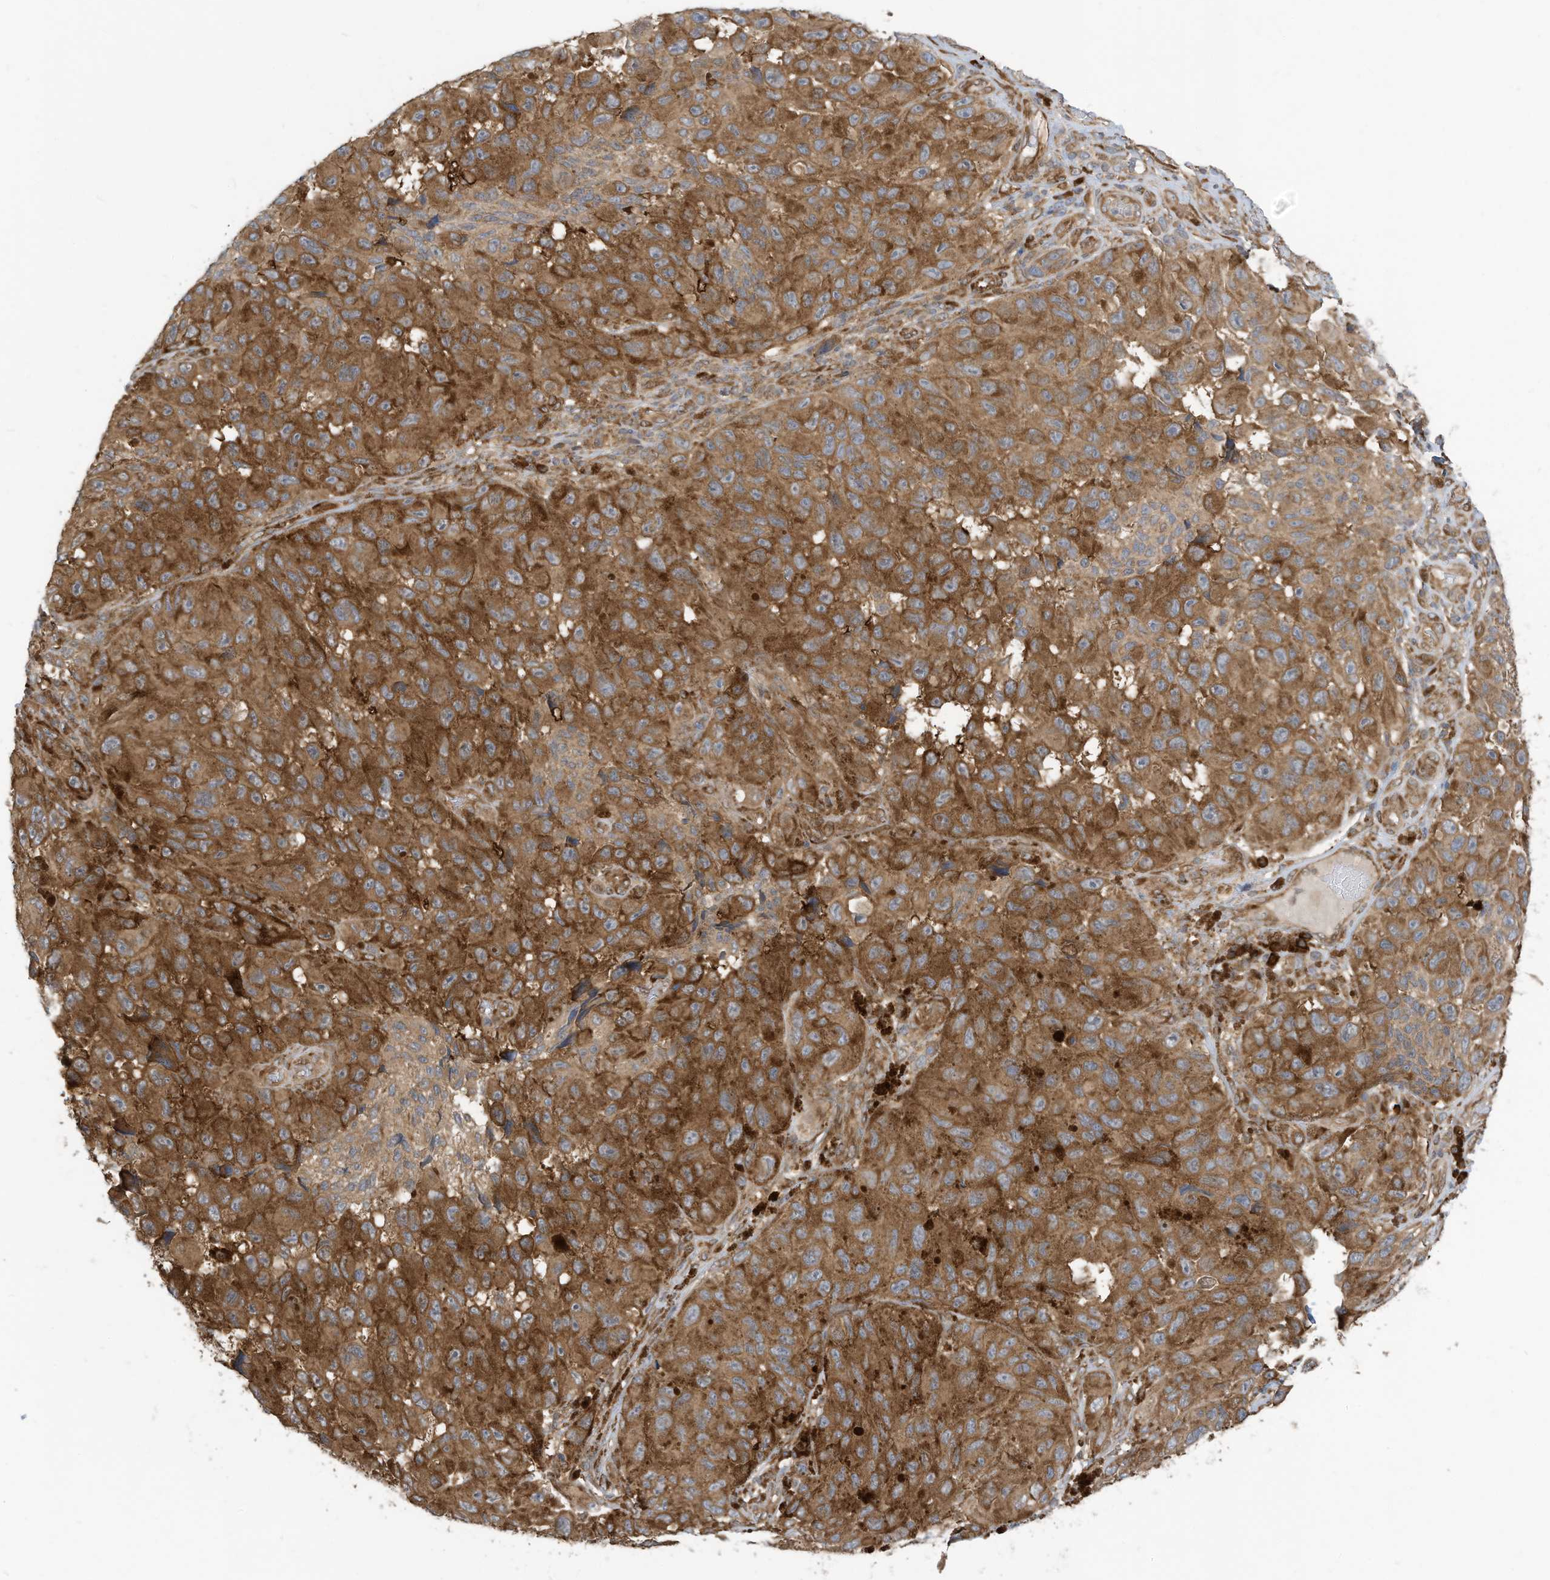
{"staining": {"intensity": "moderate", "quantity": ">75%", "location": "cytoplasmic/membranous"}, "tissue": "melanoma", "cell_type": "Tumor cells", "image_type": "cancer", "snomed": [{"axis": "morphology", "description": "Malignant melanoma, NOS"}, {"axis": "topography", "description": "Skin"}], "caption": "Protein staining displays moderate cytoplasmic/membranous staining in about >75% of tumor cells in malignant melanoma. (DAB IHC with brightfield microscopy, high magnification).", "gene": "USE1", "patient": {"sex": "female", "age": 73}}